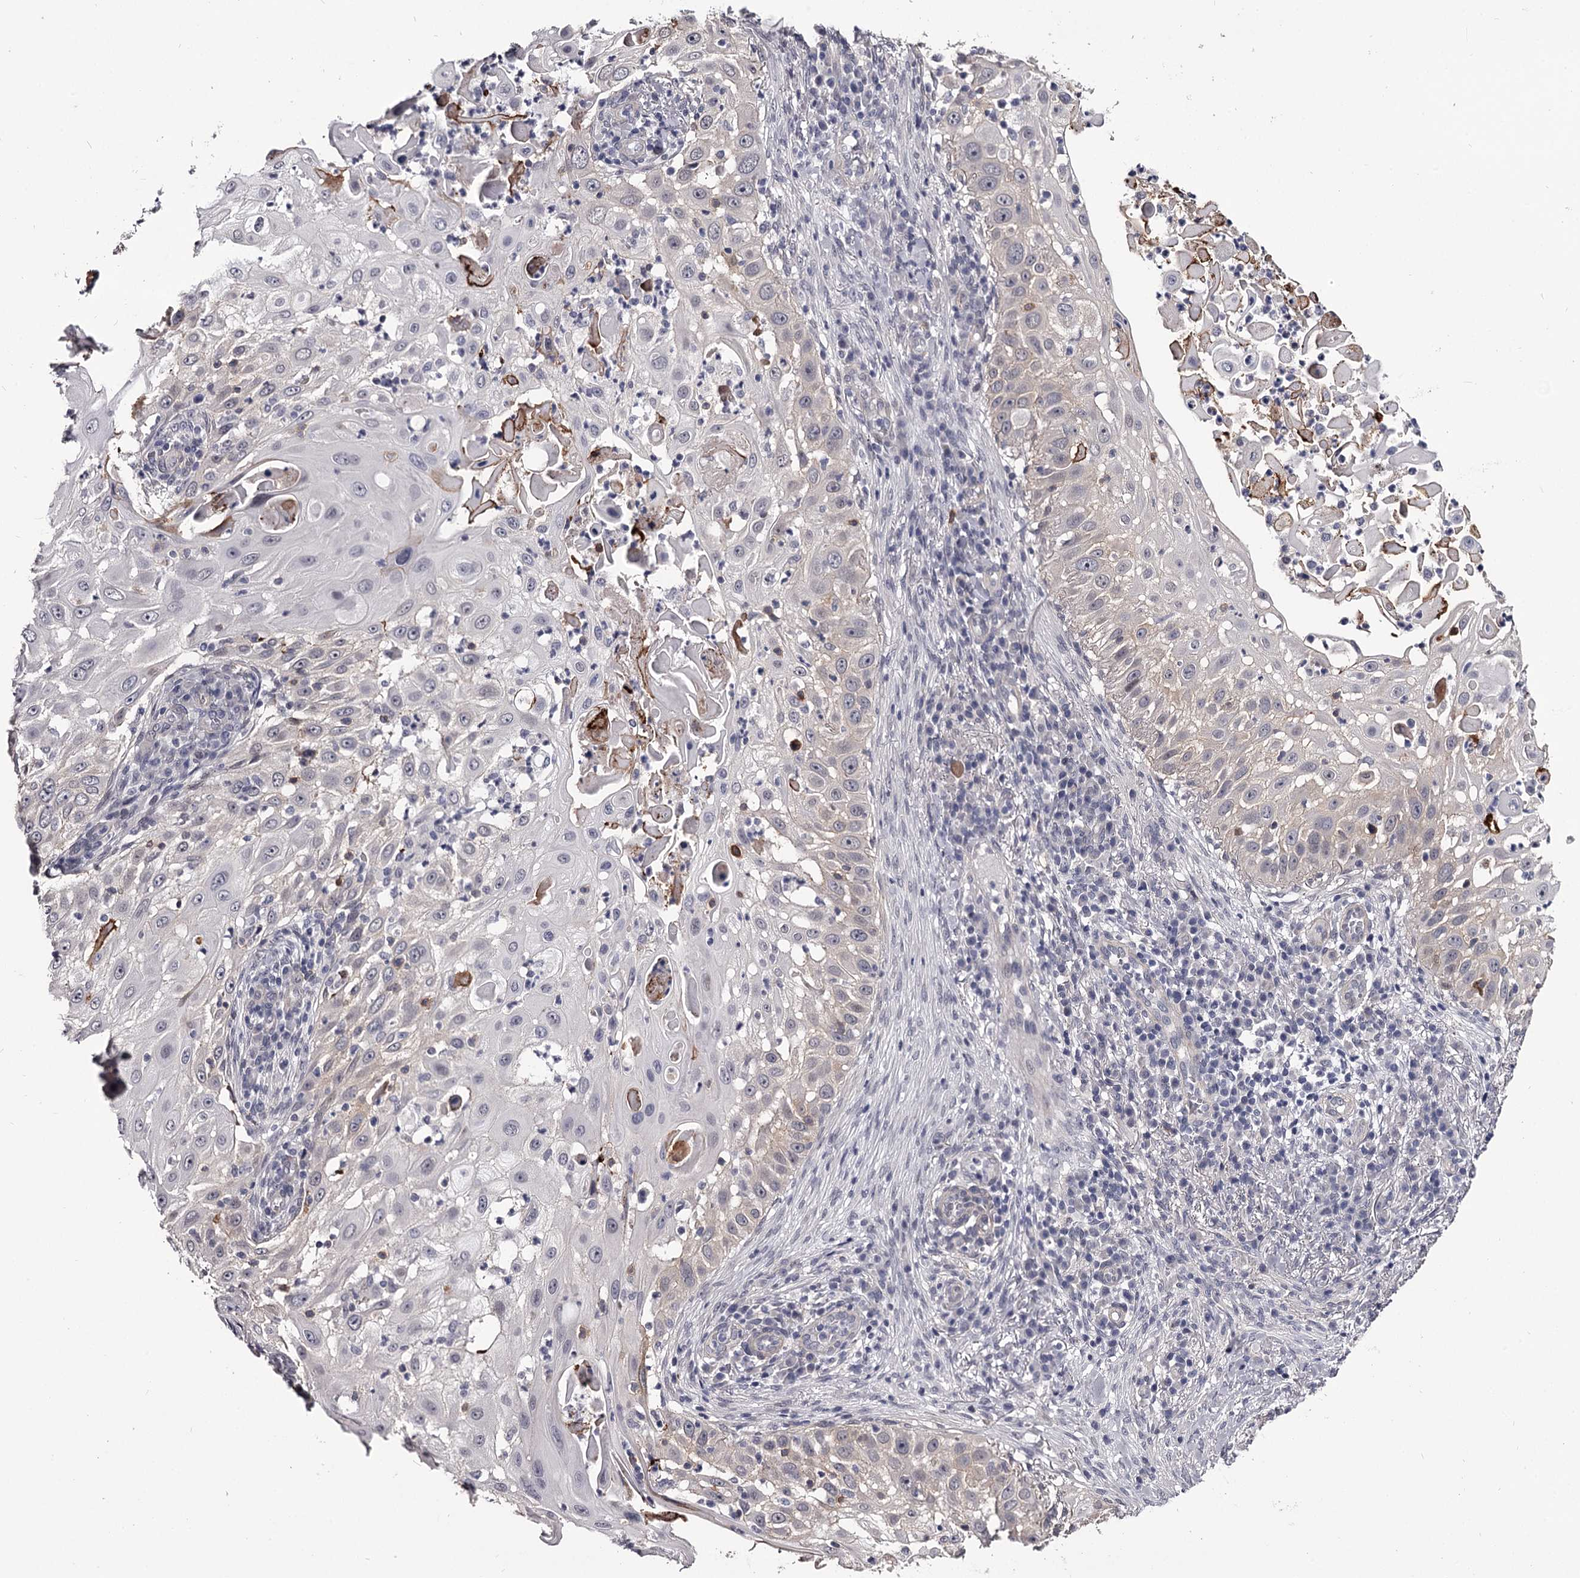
{"staining": {"intensity": "negative", "quantity": "none", "location": "none"}, "tissue": "skin cancer", "cell_type": "Tumor cells", "image_type": "cancer", "snomed": [{"axis": "morphology", "description": "Squamous cell carcinoma, NOS"}, {"axis": "topography", "description": "Skin"}], "caption": "Immunohistochemistry photomicrograph of human squamous cell carcinoma (skin) stained for a protein (brown), which demonstrates no positivity in tumor cells.", "gene": "OVOL2", "patient": {"sex": "female", "age": 44}}